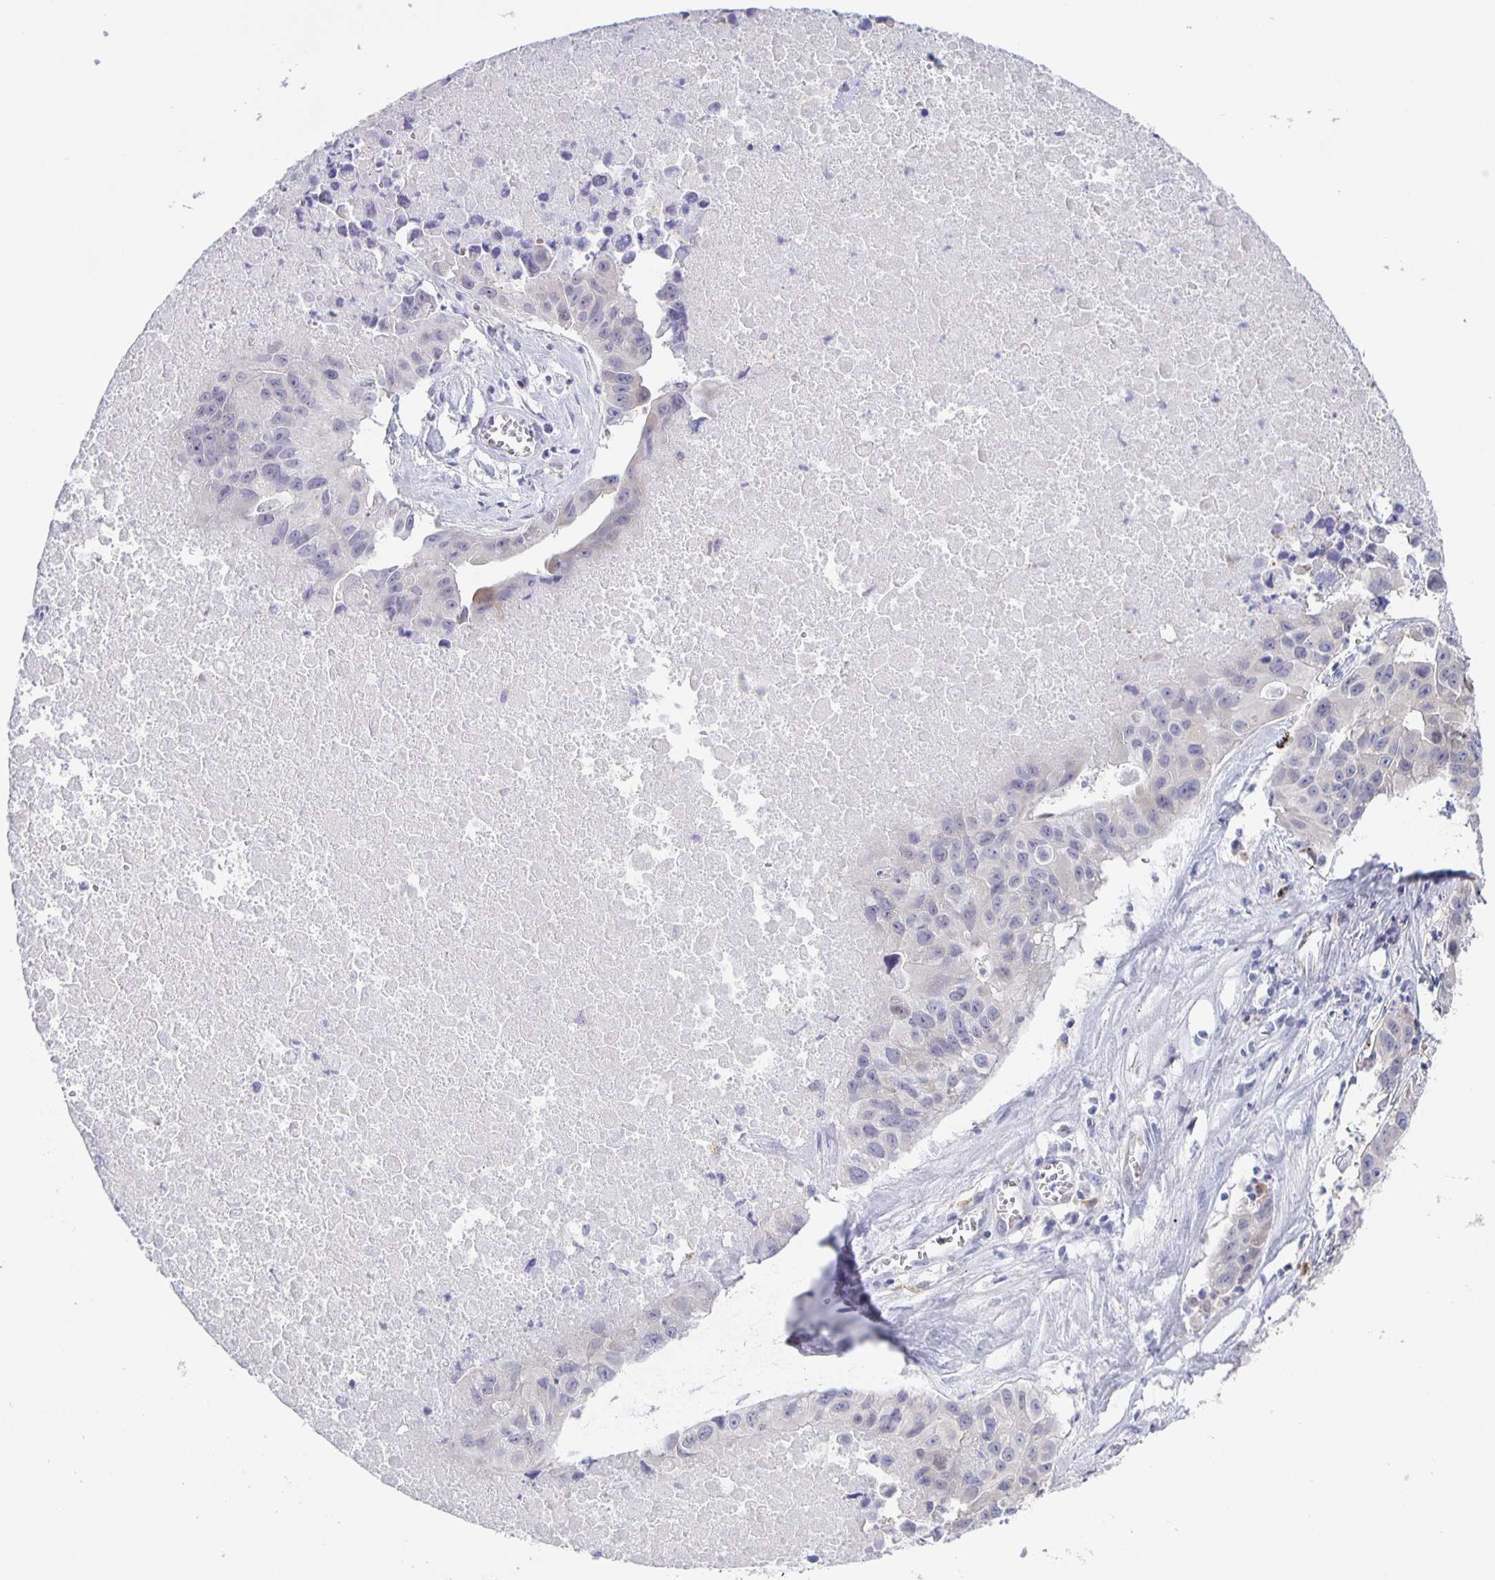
{"staining": {"intensity": "negative", "quantity": "none", "location": "none"}, "tissue": "lung cancer", "cell_type": "Tumor cells", "image_type": "cancer", "snomed": [{"axis": "morphology", "description": "Adenocarcinoma, NOS"}, {"axis": "topography", "description": "Lymph node"}, {"axis": "topography", "description": "Lung"}], "caption": "Micrograph shows no significant protein staining in tumor cells of lung cancer (adenocarcinoma). The staining was performed using DAB (3,3'-diaminobenzidine) to visualize the protein expression in brown, while the nuclei were stained in blue with hematoxylin (Magnification: 20x).", "gene": "LIPA", "patient": {"sex": "male", "age": 64}}